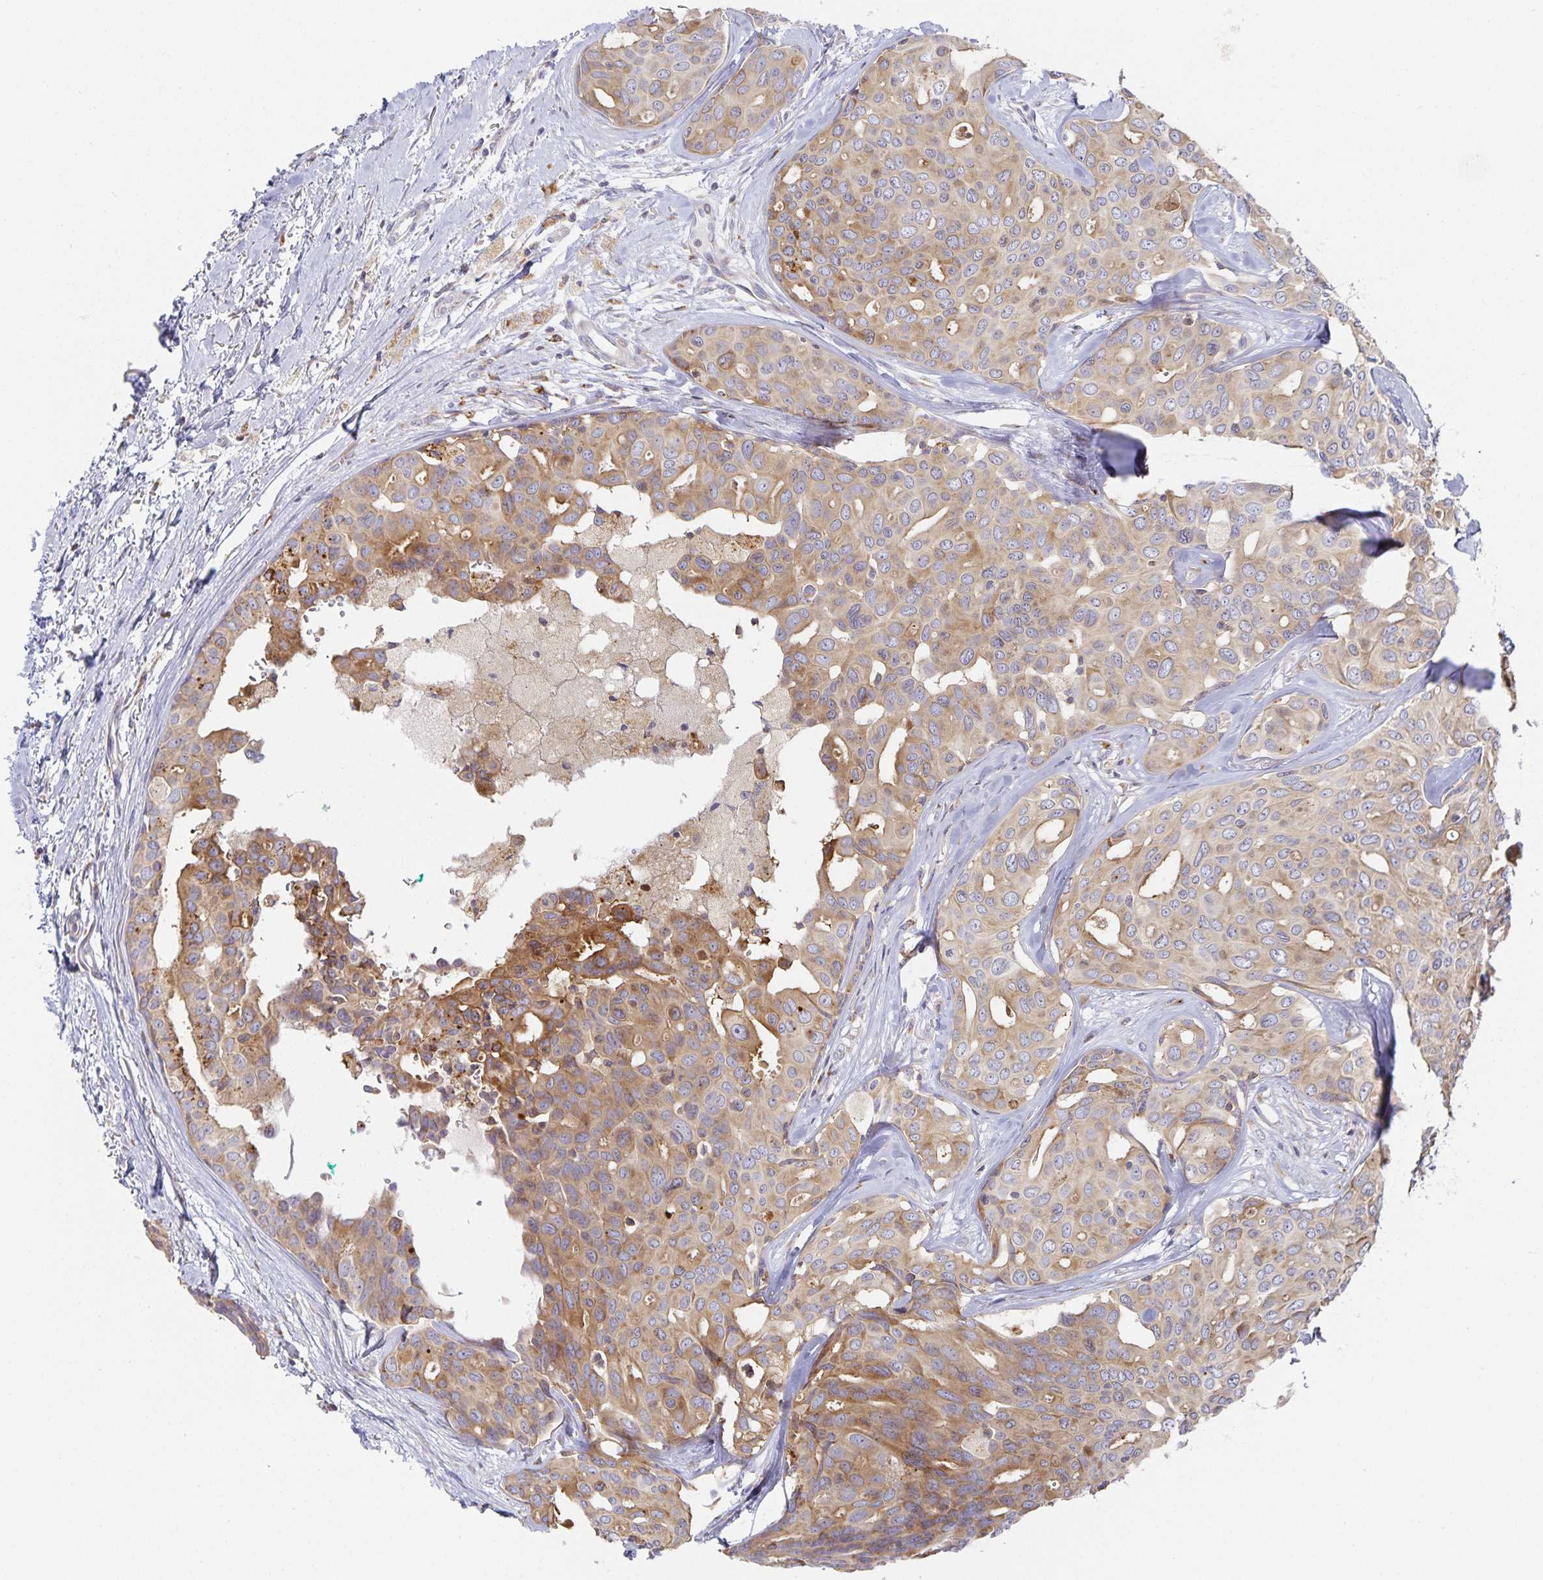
{"staining": {"intensity": "moderate", "quantity": ">75%", "location": "cytoplasmic/membranous"}, "tissue": "breast cancer", "cell_type": "Tumor cells", "image_type": "cancer", "snomed": [{"axis": "morphology", "description": "Duct carcinoma"}, {"axis": "topography", "description": "Breast"}], "caption": "An immunohistochemistry micrograph of tumor tissue is shown. Protein staining in brown labels moderate cytoplasmic/membranous positivity in breast intraductal carcinoma within tumor cells. The protein is shown in brown color, while the nuclei are stained blue.", "gene": "NOMO1", "patient": {"sex": "female", "age": 54}}